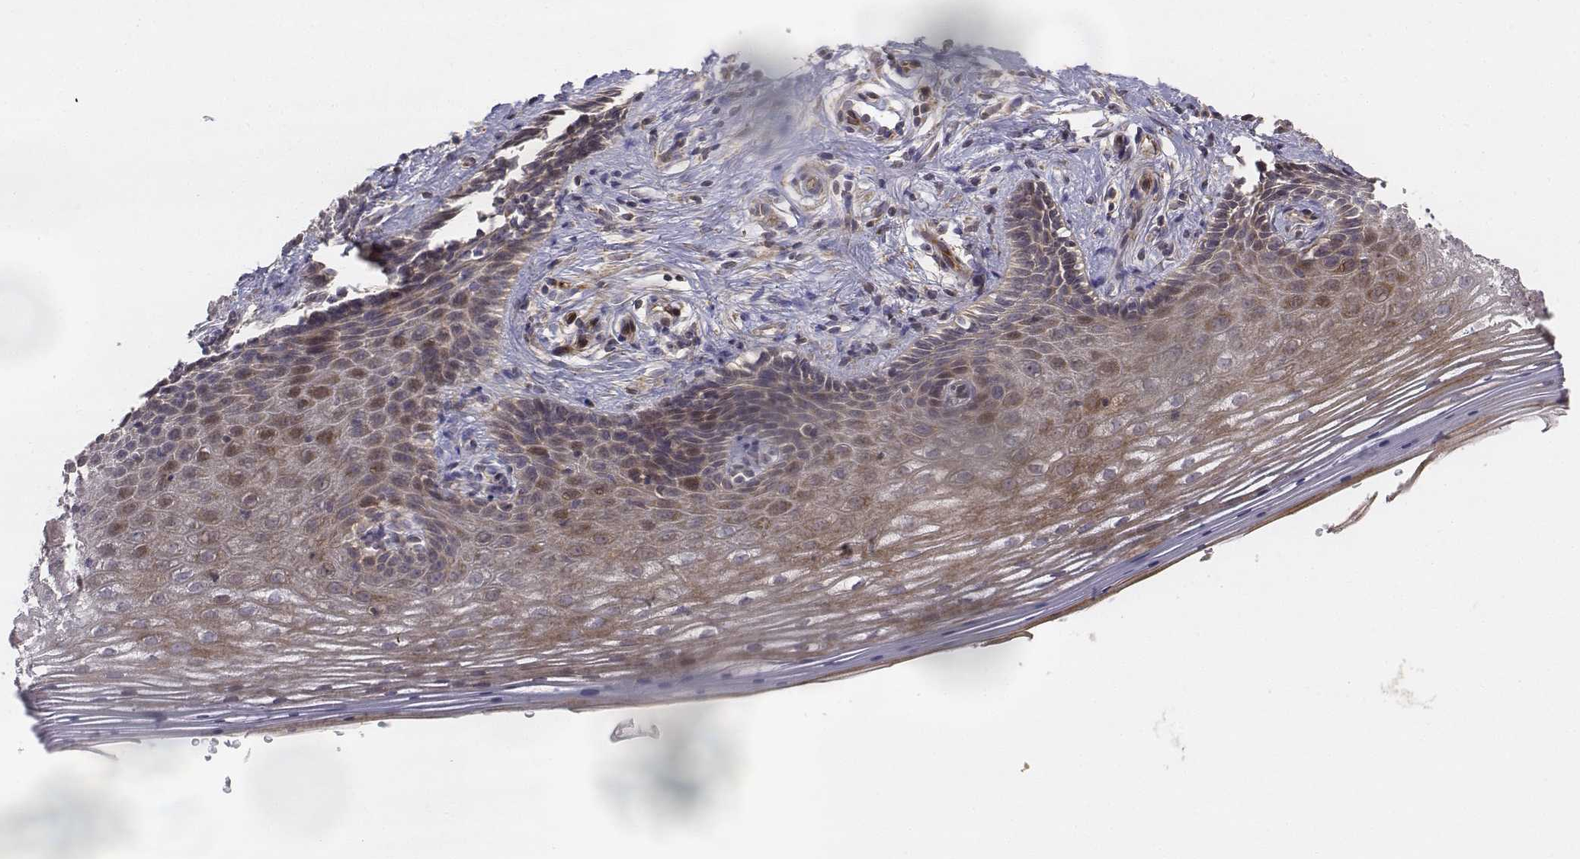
{"staining": {"intensity": "weak", "quantity": "25%-75%", "location": "cytoplasmic/membranous"}, "tissue": "vagina", "cell_type": "Squamous epithelial cells", "image_type": "normal", "snomed": [{"axis": "morphology", "description": "Normal tissue, NOS"}, {"axis": "topography", "description": "Vagina"}], "caption": "This histopathology image exhibits IHC staining of unremarkable human vagina, with low weak cytoplasmic/membranous positivity in approximately 25%-75% of squamous epithelial cells.", "gene": "FBXO21", "patient": {"sex": "female", "age": 42}}